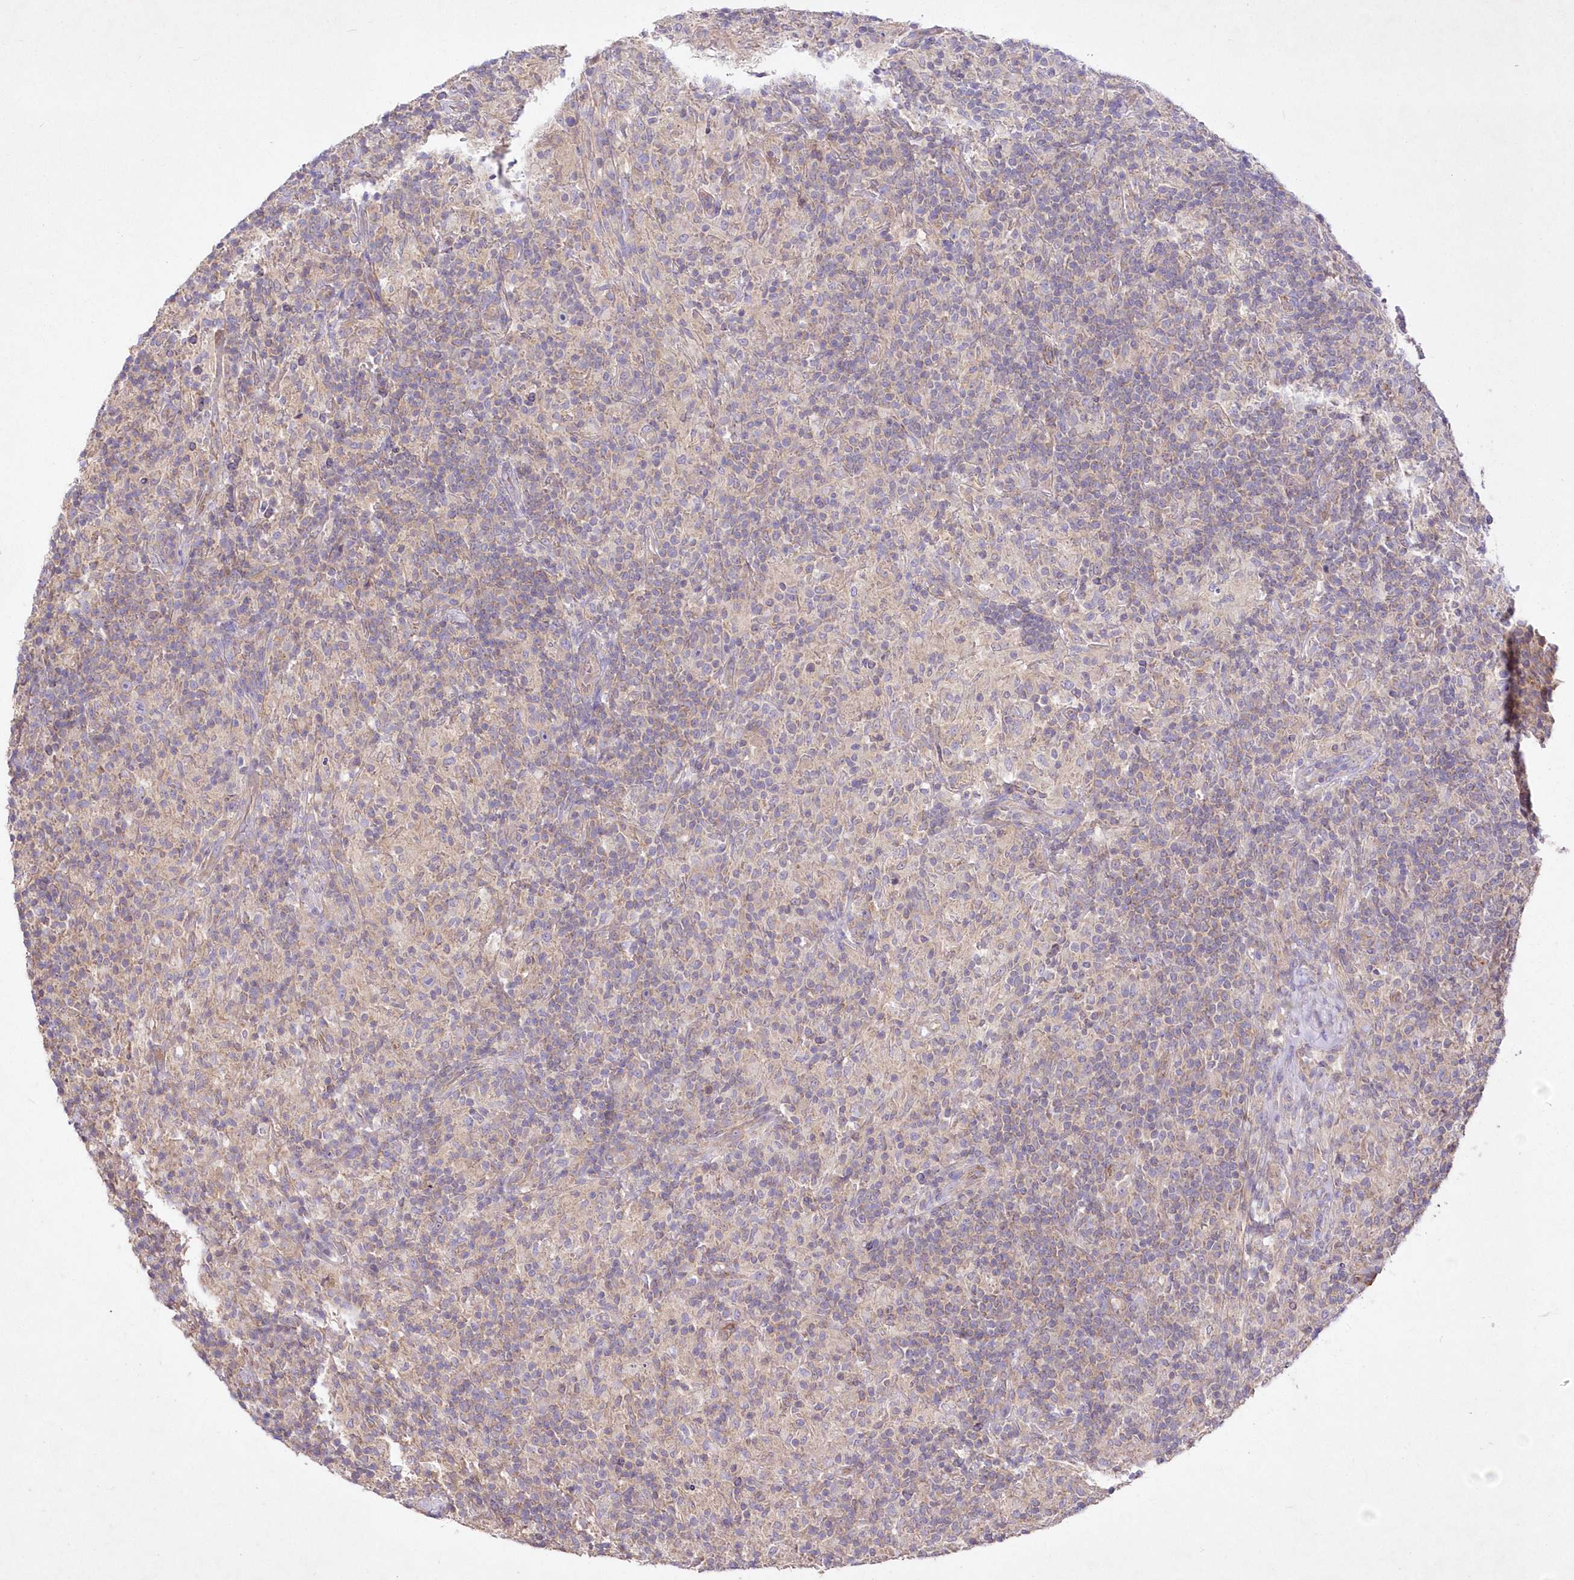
{"staining": {"intensity": "negative", "quantity": "none", "location": "none"}, "tissue": "lymphoma", "cell_type": "Tumor cells", "image_type": "cancer", "snomed": [{"axis": "morphology", "description": "Hodgkin's disease, NOS"}, {"axis": "topography", "description": "Lymph node"}], "caption": "Tumor cells are negative for protein expression in human lymphoma.", "gene": "ITSN2", "patient": {"sex": "male", "age": 70}}